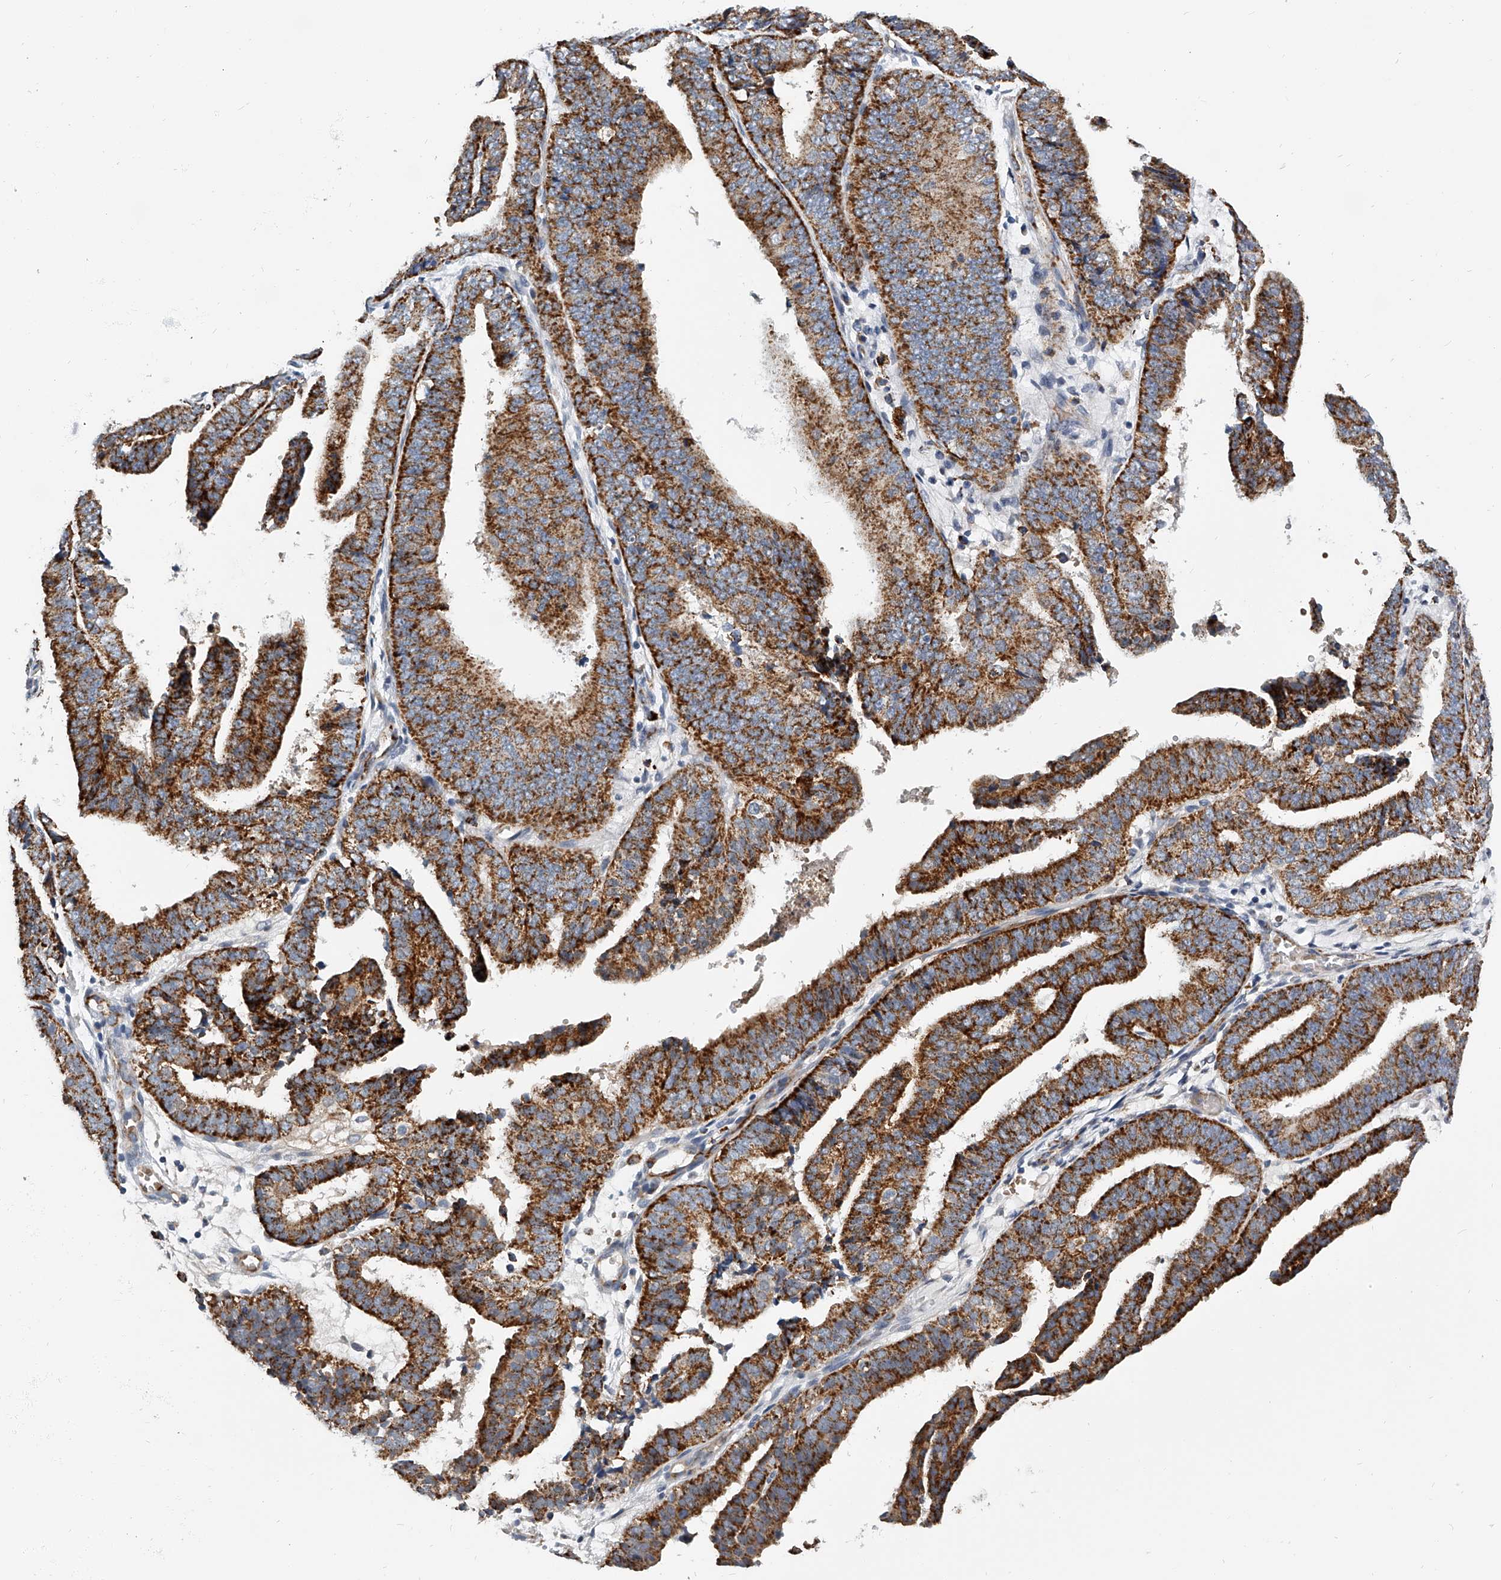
{"staining": {"intensity": "strong", "quantity": ">75%", "location": "cytoplasmic/membranous"}, "tissue": "endometrial cancer", "cell_type": "Tumor cells", "image_type": "cancer", "snomed": [{"axis": "morphology", "description": "Adenocarcinoma, NOS"}, {"axis": "topography", "description": "Endometrium"}], "caption": "Tumor cells show high levels of strong cytoplasmic/membranous positivity in approximately >75% of cells in human endometrial cancer (adenocarcinoma).", "gene": "KLHL7", "patient": {"sex": "female", "age": 63}}